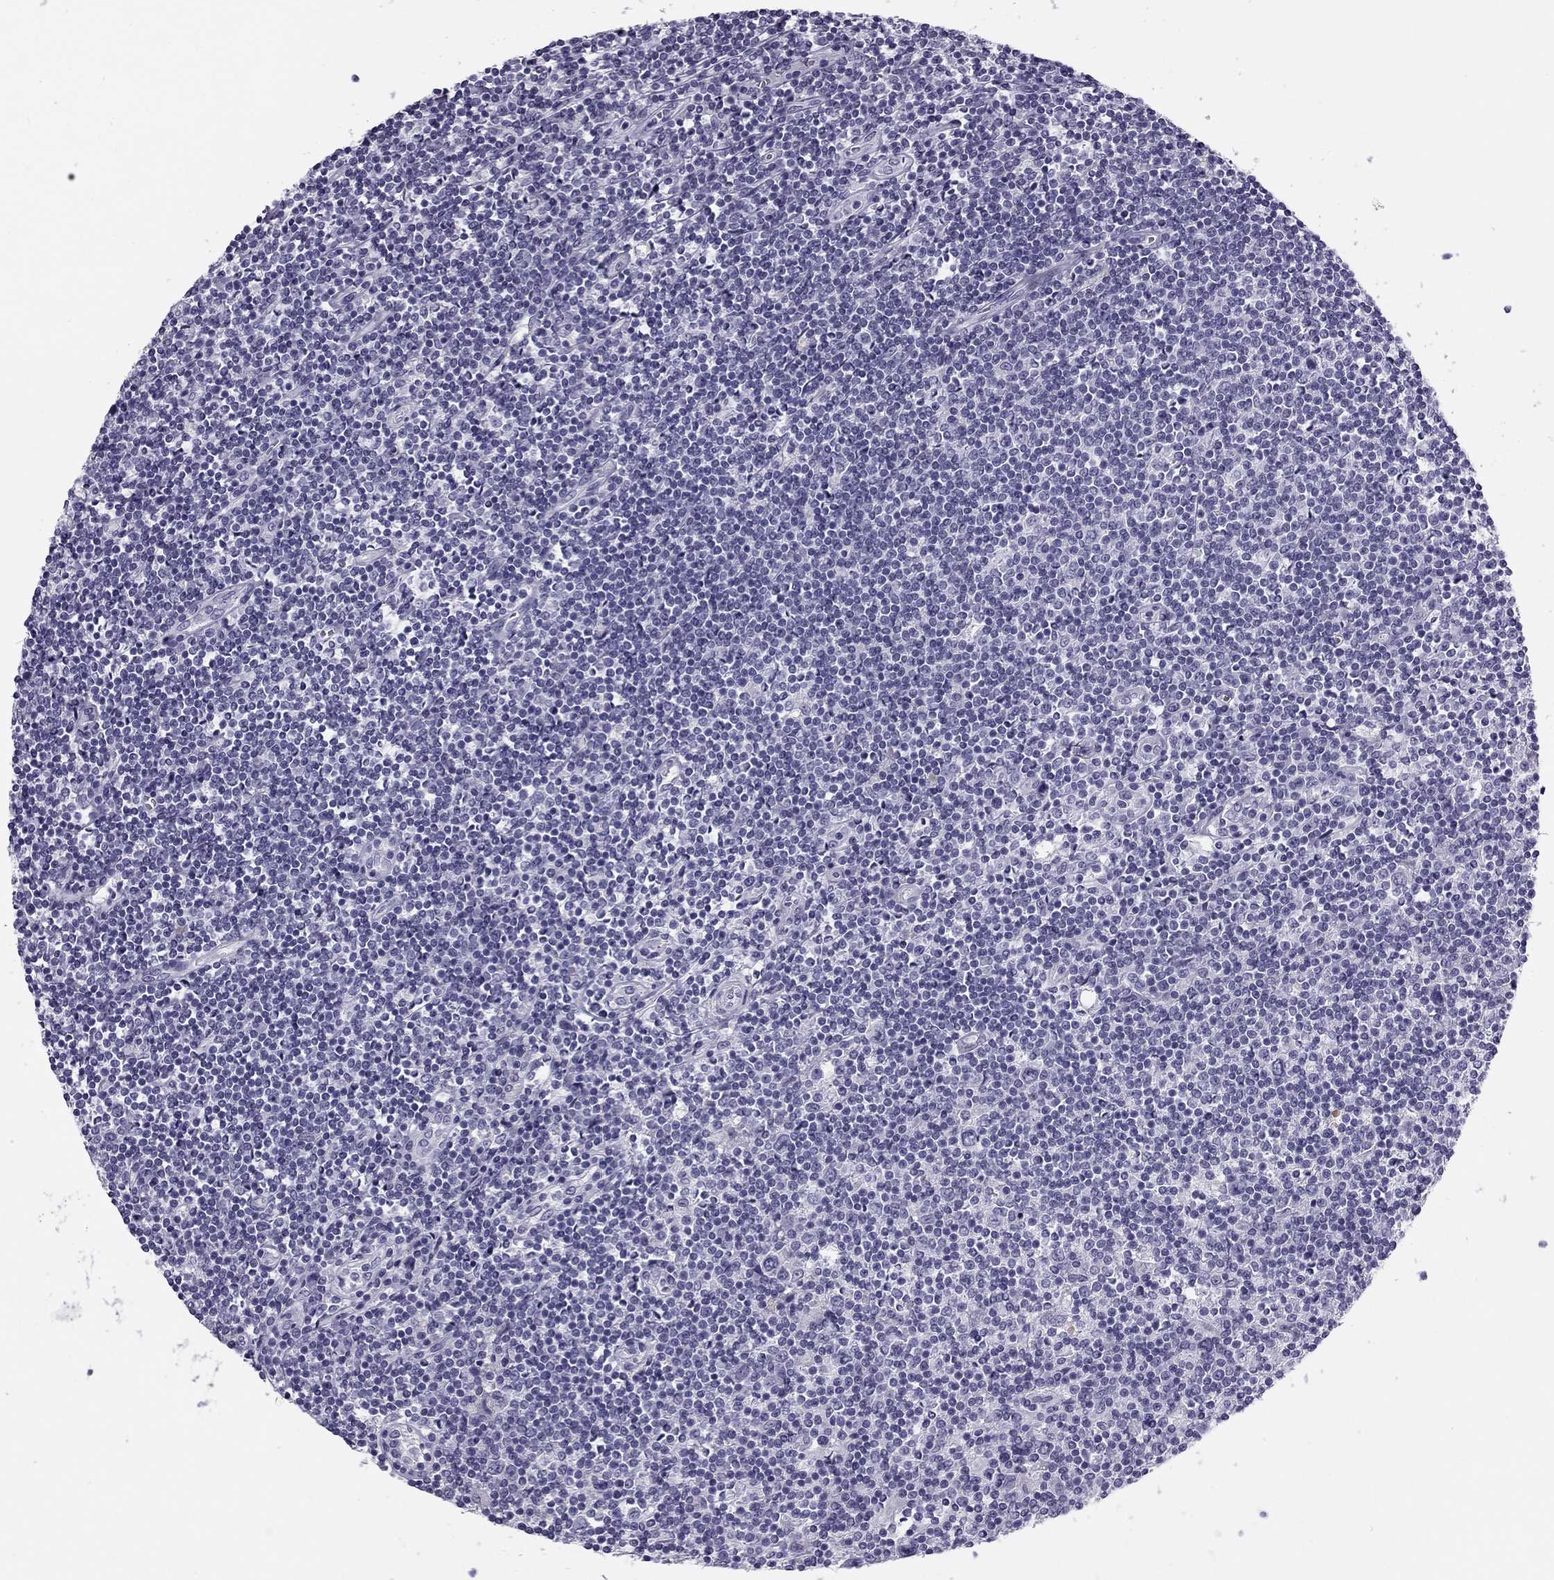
{"staining": {"intensity": "negative", "quantity": "none", "location": "none"}, "tissue": "lymphoma", "cell_type": "Tumor cells", "image_type": "cancer", "snomed": [{"axis": "morphology", "description": "Hodgkin's disease, NOS"}, {"axis": "topography", "description": "Lymph node"}], "caption": "Hodgkin's disease was stained to show a protein in brown. There is no significant positivity in tumor cells. (DAB (3,3'-diaminobenzidine) IHC with hematoxylin counter stain).", "gene": "MC5R", "patient": {"sex": "male", "age": 40}}